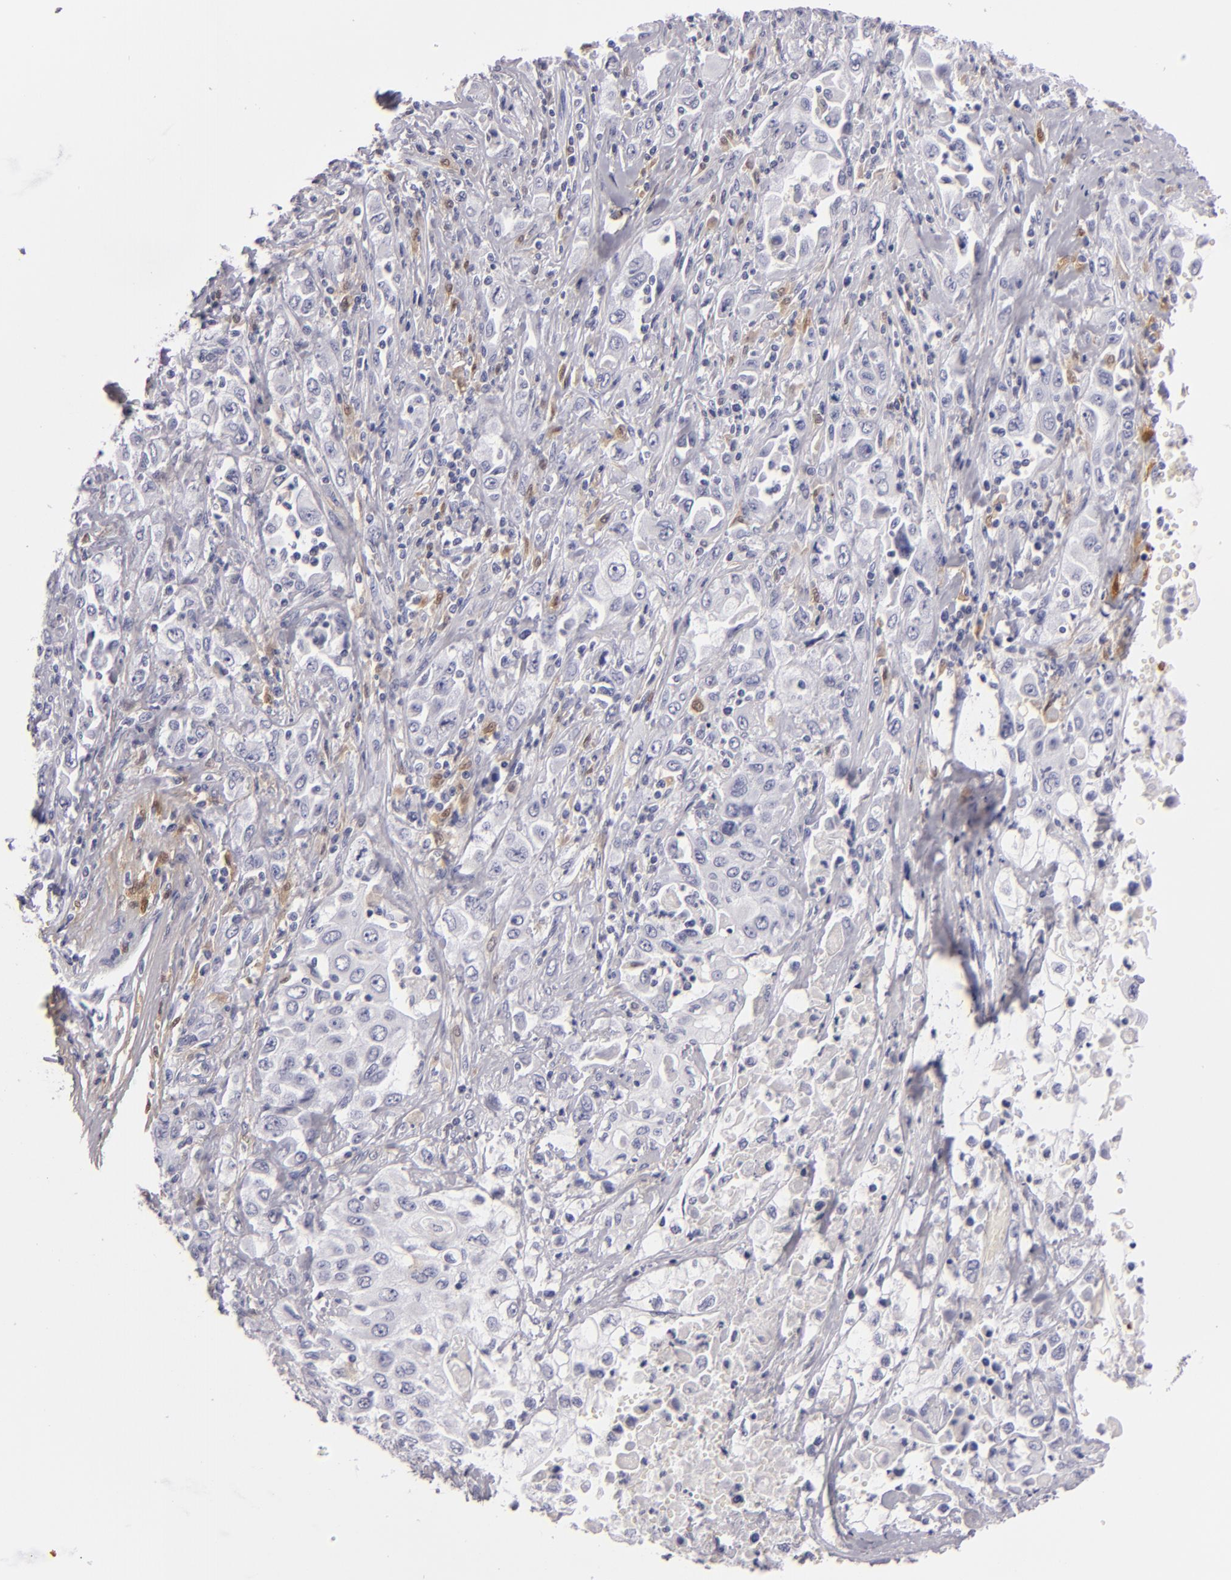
{"staining": {"intensity": "negative", "quantity": "none", "location": "none"}, "tissue": "pancreatic cancer", "cell_type": "Tumor cells", "image_type": "cancer", "snomed": [{"axis": "morphology", "description": "Adenocarcinoma, NOS"}, {"axis": "topography", "description": "Pancreas"}], "caption": "Immunohistochemistry image of pancreatic cancer (adenocarcinoma) stained for a protein (brown), which exhibits no staining in tumor cells.", "gene": "F13A1", "patient": {"sex": "male", "age": 70}}